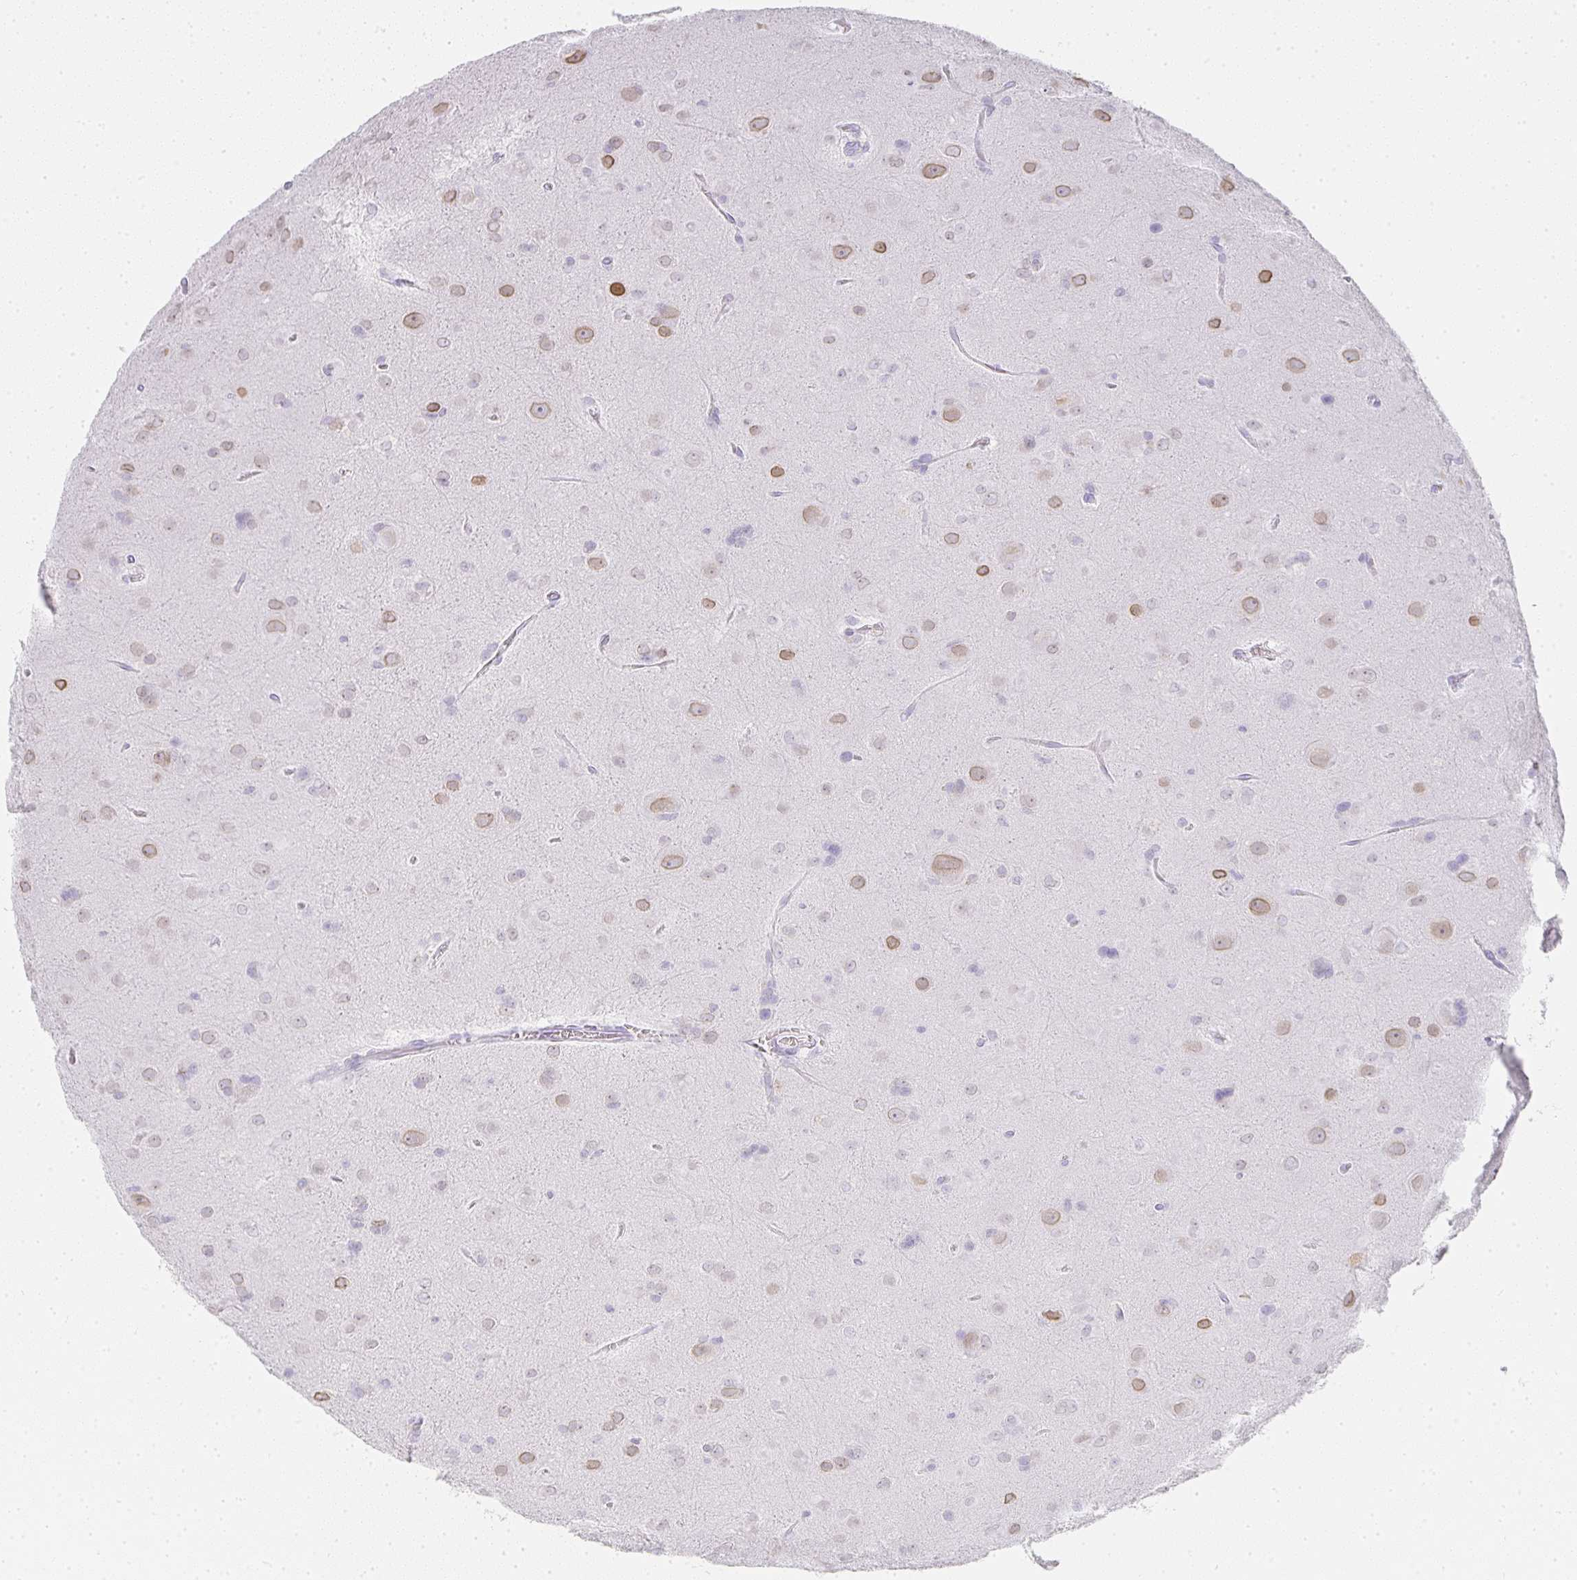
{"staining": {"intensity": "negative", "quantity": "none", "location": "none"}, "tissue": "glioma", "cell_type": "Tumor cells", "image_type": "cancer", "snomed": [{"axis": "morphology", "description": "Glioma, malignant, Low grade"}, {"axis": "topography", "description": "Brain"}], "caption": "DAB (3,3'-diaminobenzidine) immunohistochemical staining of human malignant glioma (low-grade) demonstrates no significant expression in tumor cells.", "gene": "TPSD1", "patient": {"sex": "male", "age": 58}}